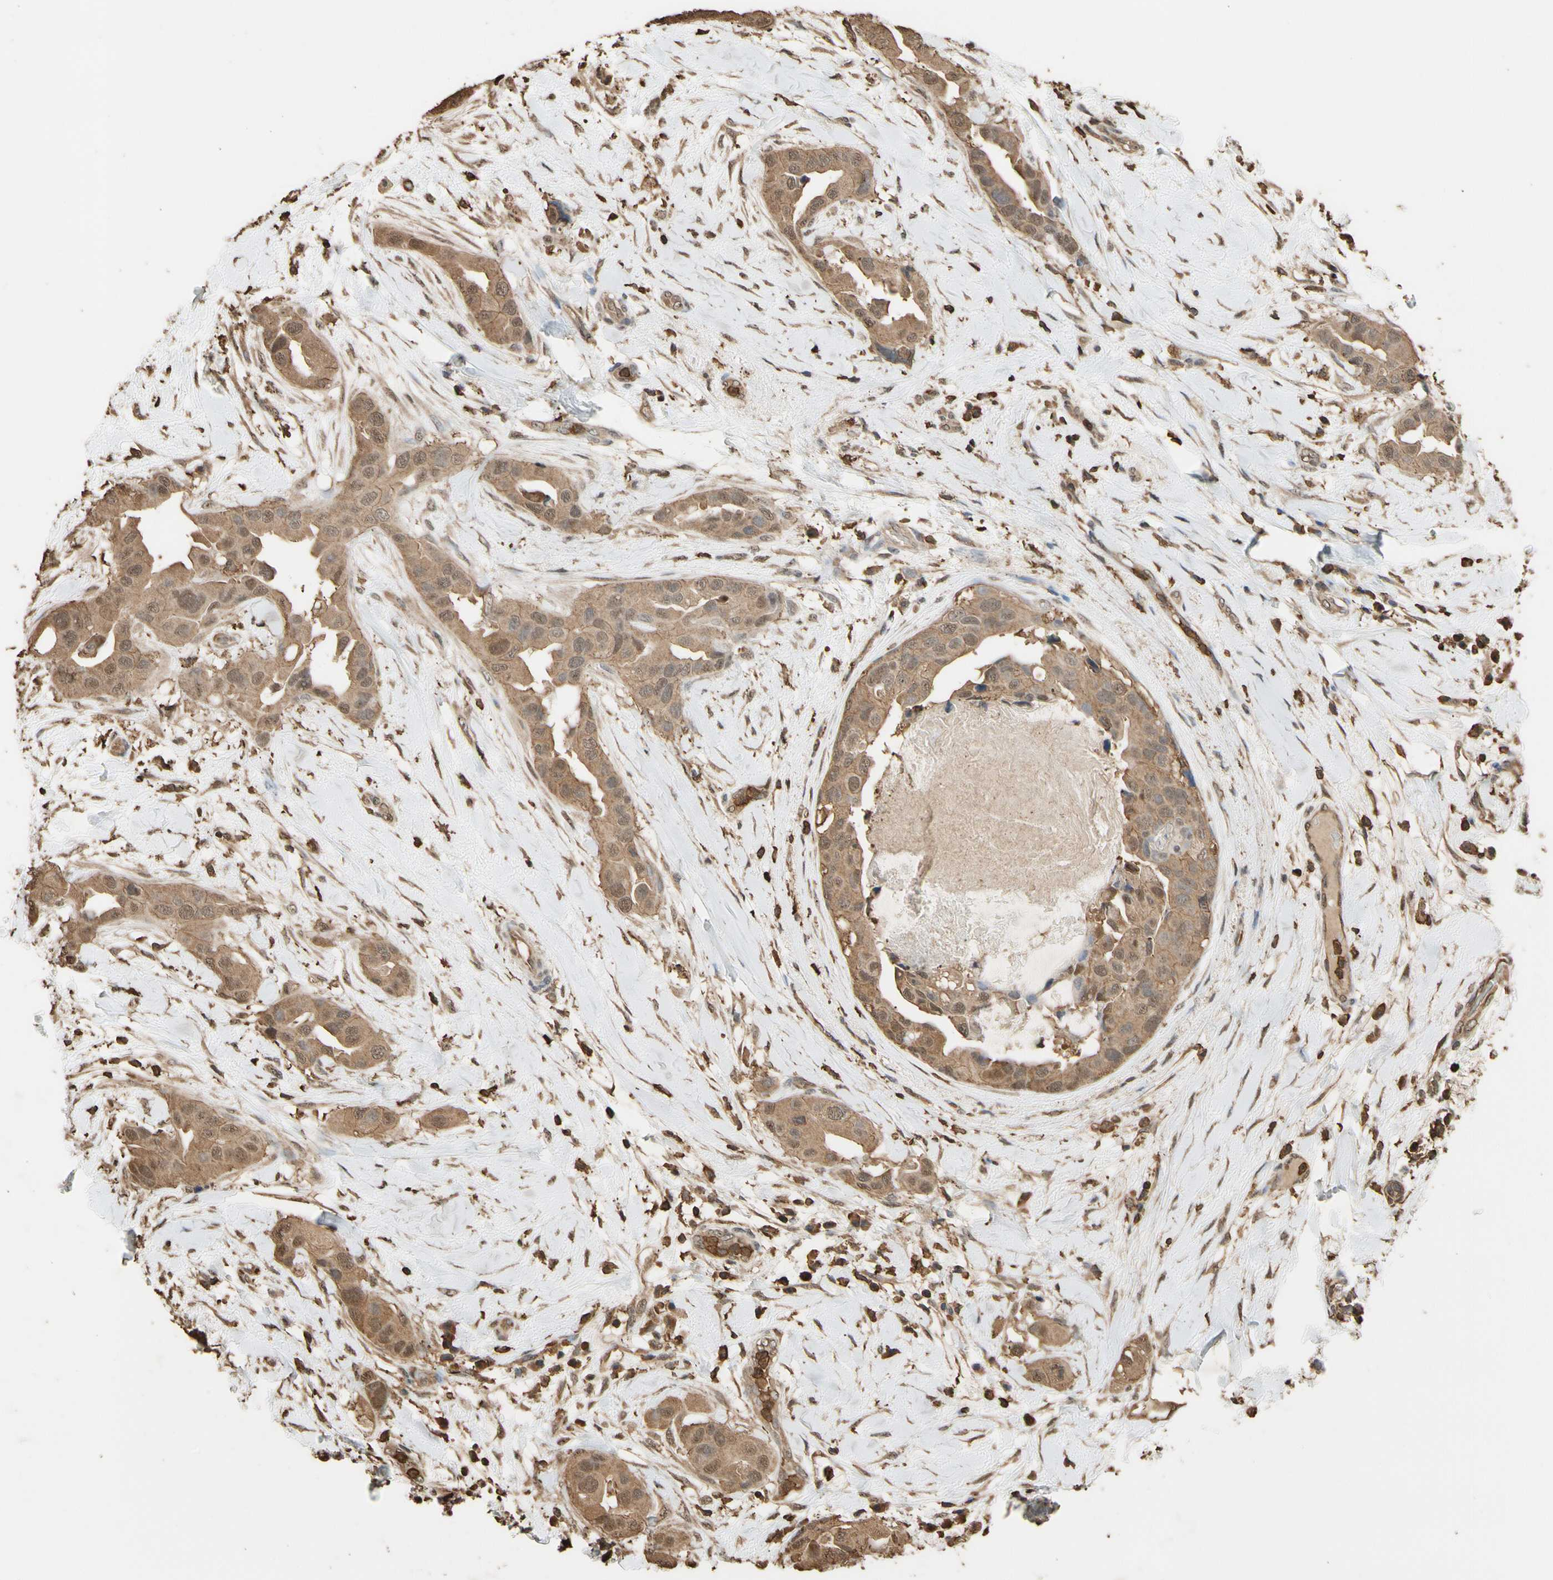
{"staining": {"intensity": "moderate", "quantity": ">75%", "location": "cytoplasmic/membranous,nuclear"}, "tissue": "breast cancer", "cell_type": "Tumor cells", "image_type": "cancer", "snomed": [{"axis": "morphology", "description": "Duct carcinoma"}, {"axis": "topography", "description": "Breast"}], "caption": "Protein positivity by immunohistochemistry (IHC) displays moderate cytoplasmic/membranous and nuclear positivity in about >75% of tumor cells in breast cancer (invasive ductal carcinoma).", "gene": "TNFSF13B", "patient": {"sex": "female", "age": 40}}